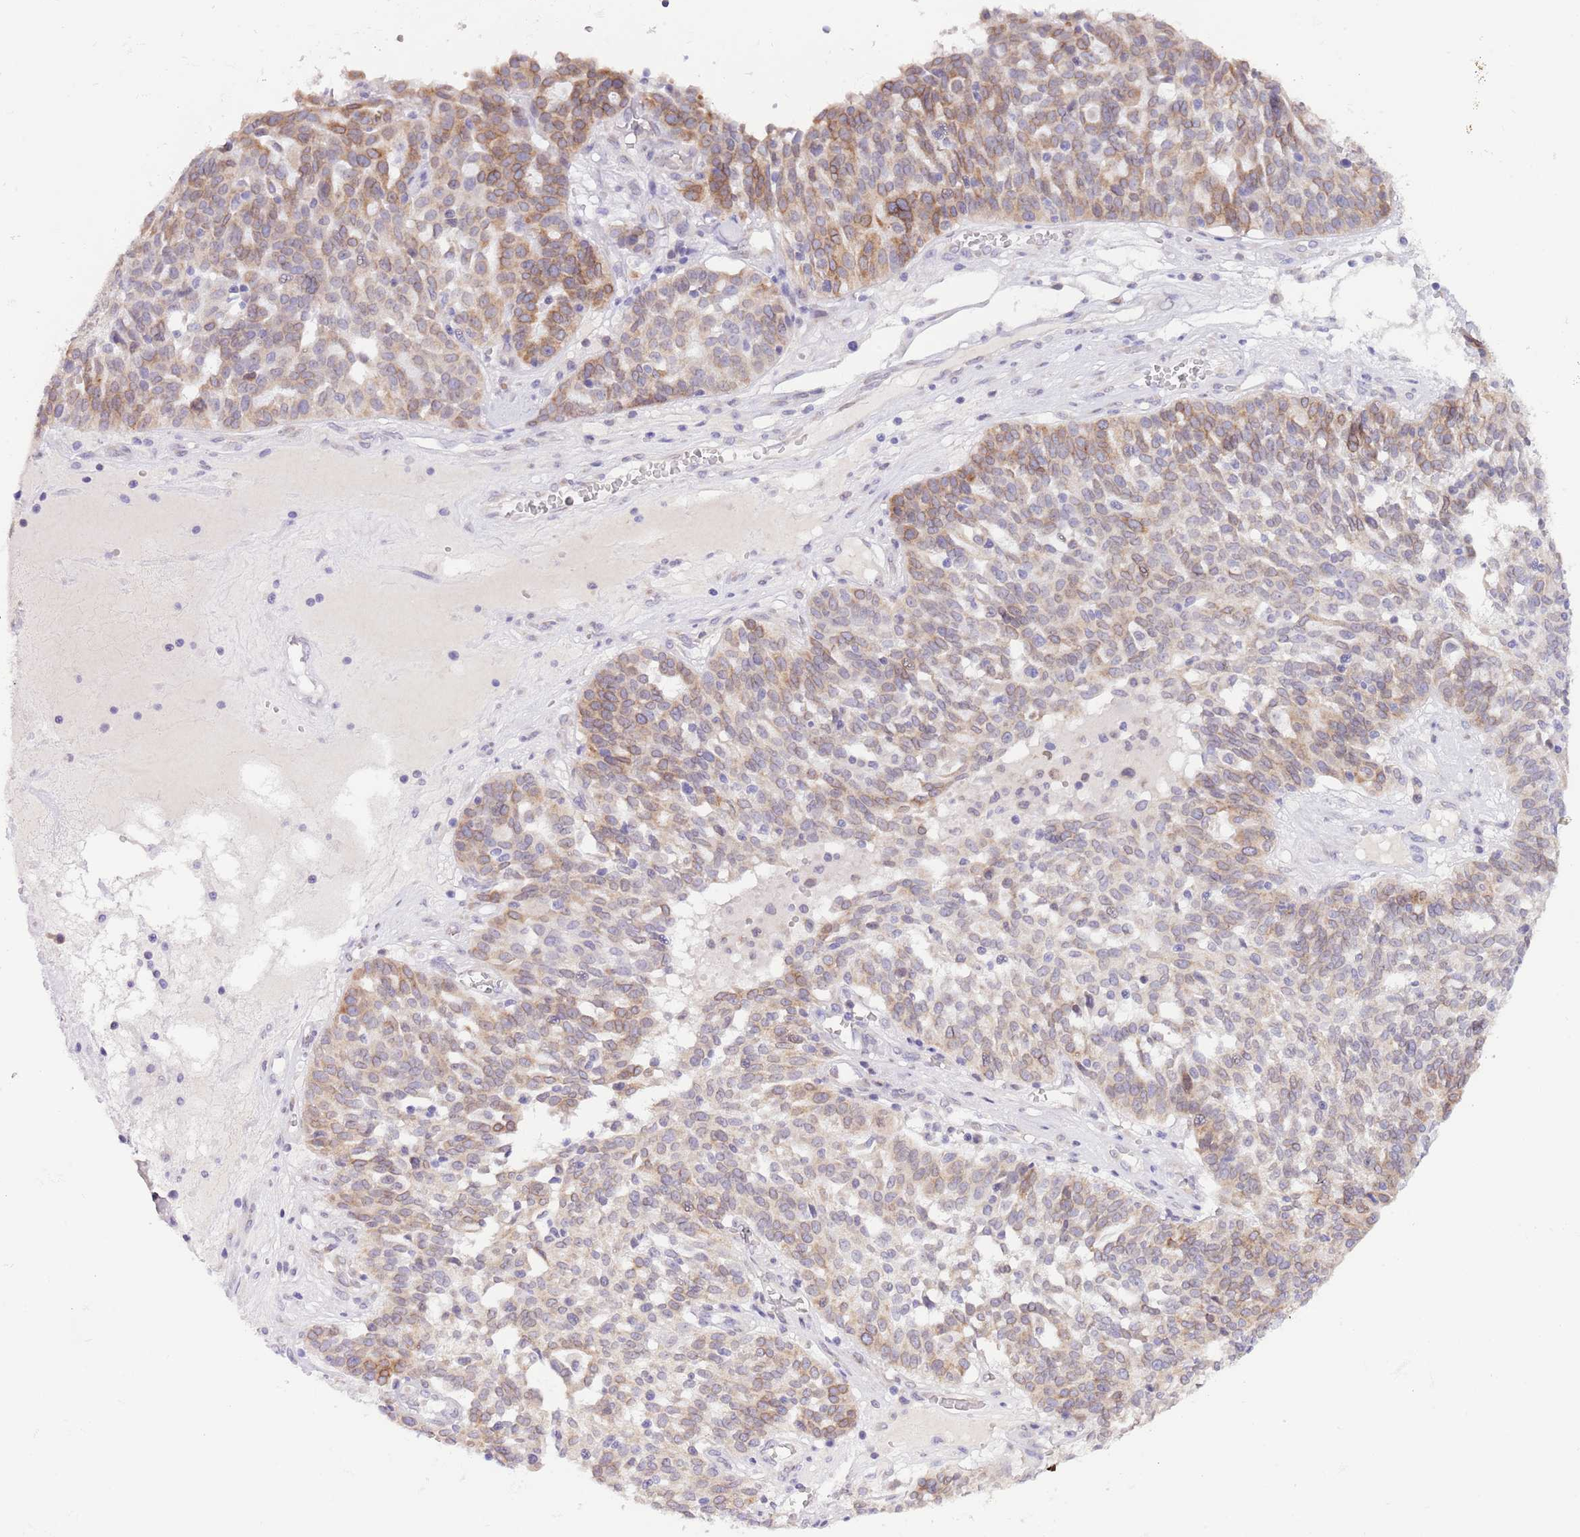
{"staining": {"intensity": "moderate", "quantity": "25%-75%", "location": "cytoplasmic/membranous"}, "tissue": "ovarian cancer", "cell_type": "Tumor cells", "image_type": "cancer", "snomed": [{"axis": "morphology", "description": "Cystadenocarcinoma, serous, NOS"}, {"axis": "topography", "description": "Ovary"}], "caption": "Human ovarian cancer stained with a brown dye demonstrates moderate cytoplasmic/membranous positive expression in about 25%-75% of tumor cells.", "gene": "EBPL", "patient": {"sex": "female", "age": 59}}